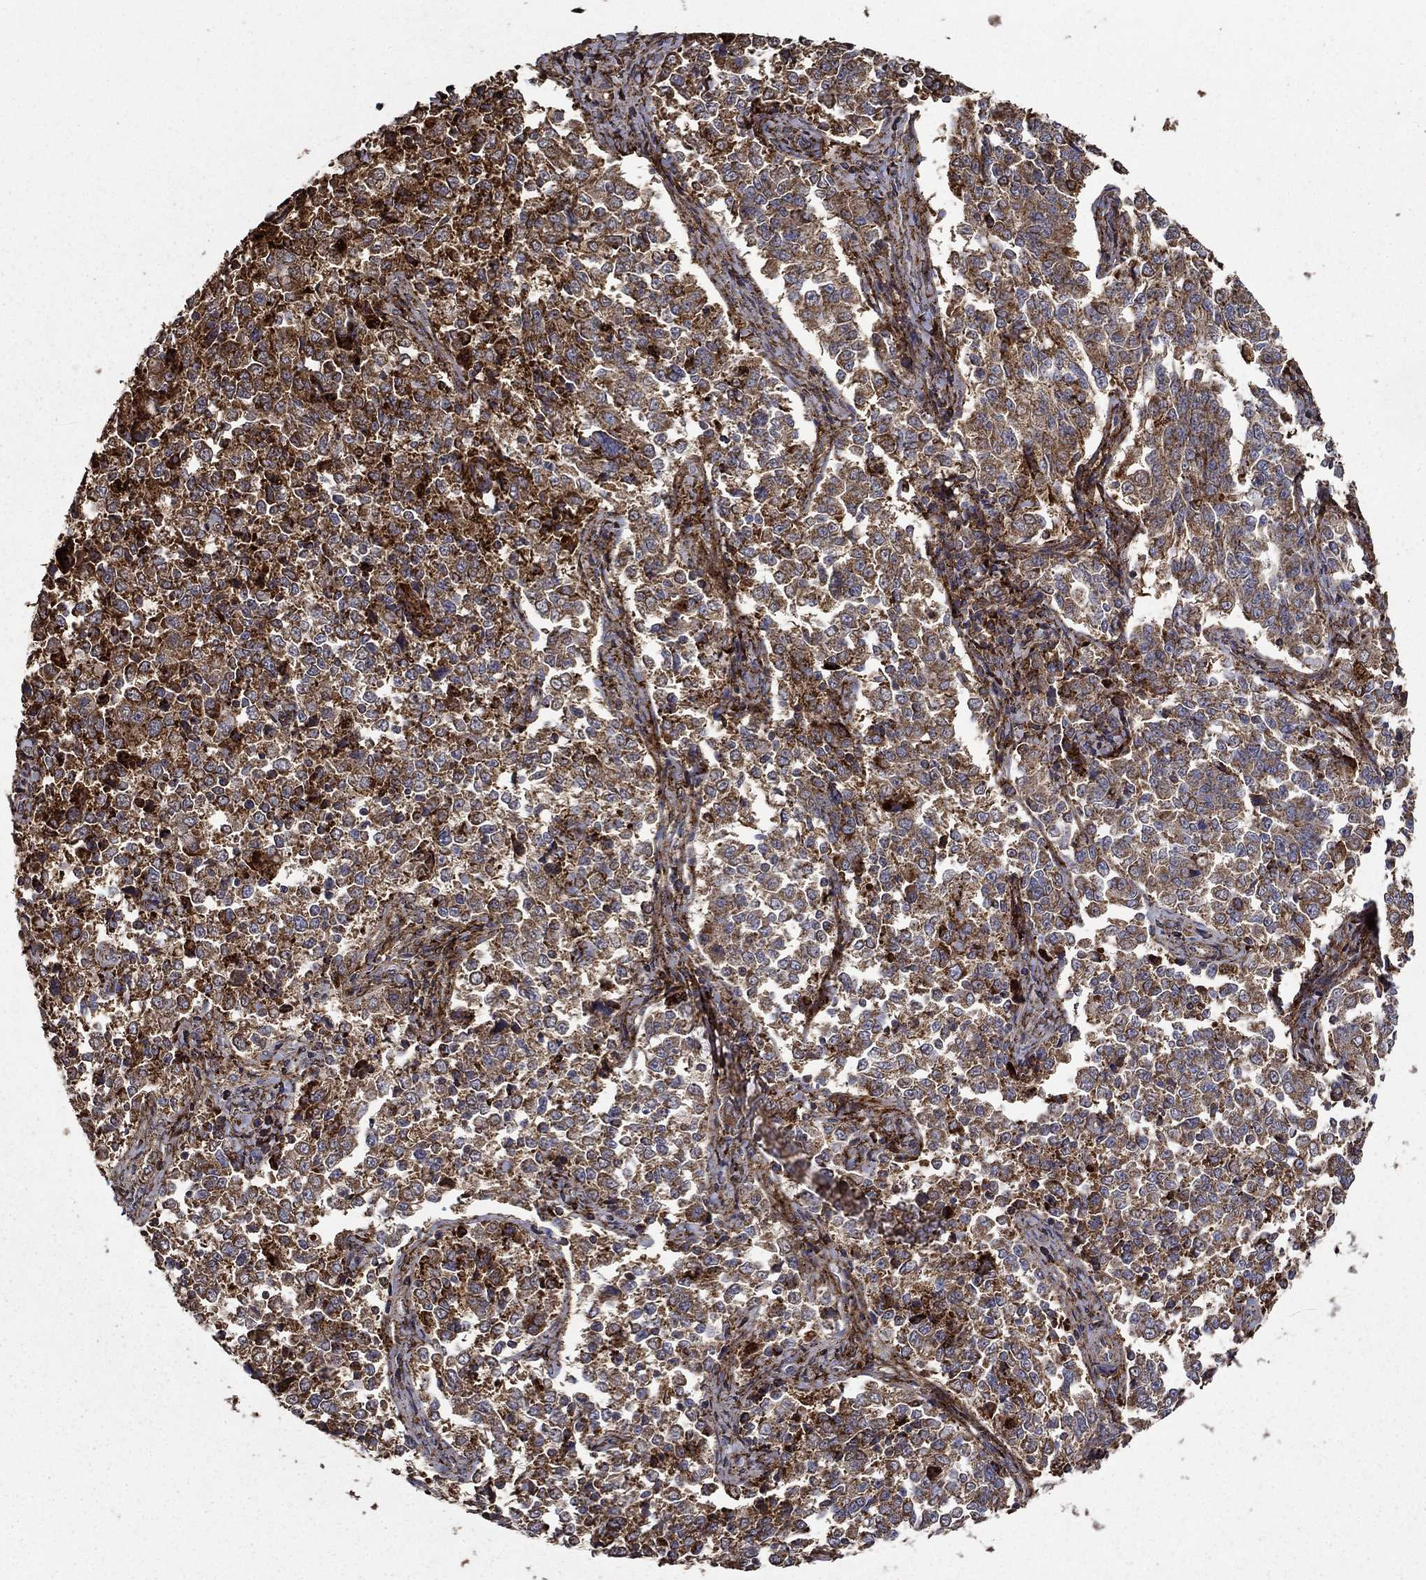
{"staining": {"intensity": "strong", "quantity": ">75%", "location": "cytoplasmic/membranous"}, "tissue": "endometrial cancer", "cell_type": "Tumor cells", "image_type": "cancer", "snomed": [{"axis": "morphology", "description": "Adenocarcinoma, NOS"}, {"axis": "topography", "description": "Endometrium"}], "caption": "Protein analysis of endometrial cancer (adenocarcinoma) tissue reveals strong cytoplasmic/membranous staining in about >75% of tumor cells. (DAB IHC, brown staining for protein, blue staining for nuclei).", "gene": "IFRD1", "patient": {"sex": "female", "age": 43}}